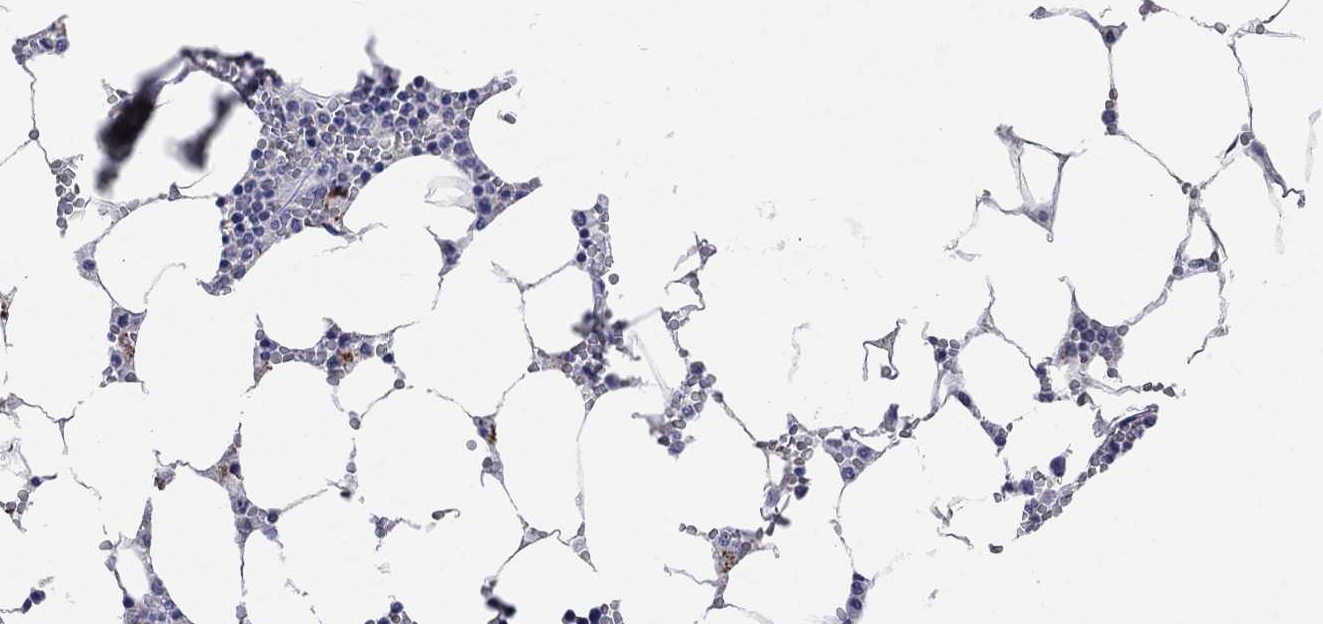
{"staining": {"intensity": "weak", "quantity": "<25%", "location": "cytoplasmic/membranous"}, "tissue": "bone marrow", "cell_type": "Hematopoietic cells", "image_type": "normal", "snomed": [{"axis": "morphology", "description": "Normal tissue, NOS"}, {"axis": "topography", "description": "Bone marrow"}], "caption": "Immunohistochemistry micrograph of benign bone marrow stained for a protein (brown), which reveals no positivity in hematopoietic cells.", "gene": "MMP13", "patient": {"sex": "female", "age": 64}}